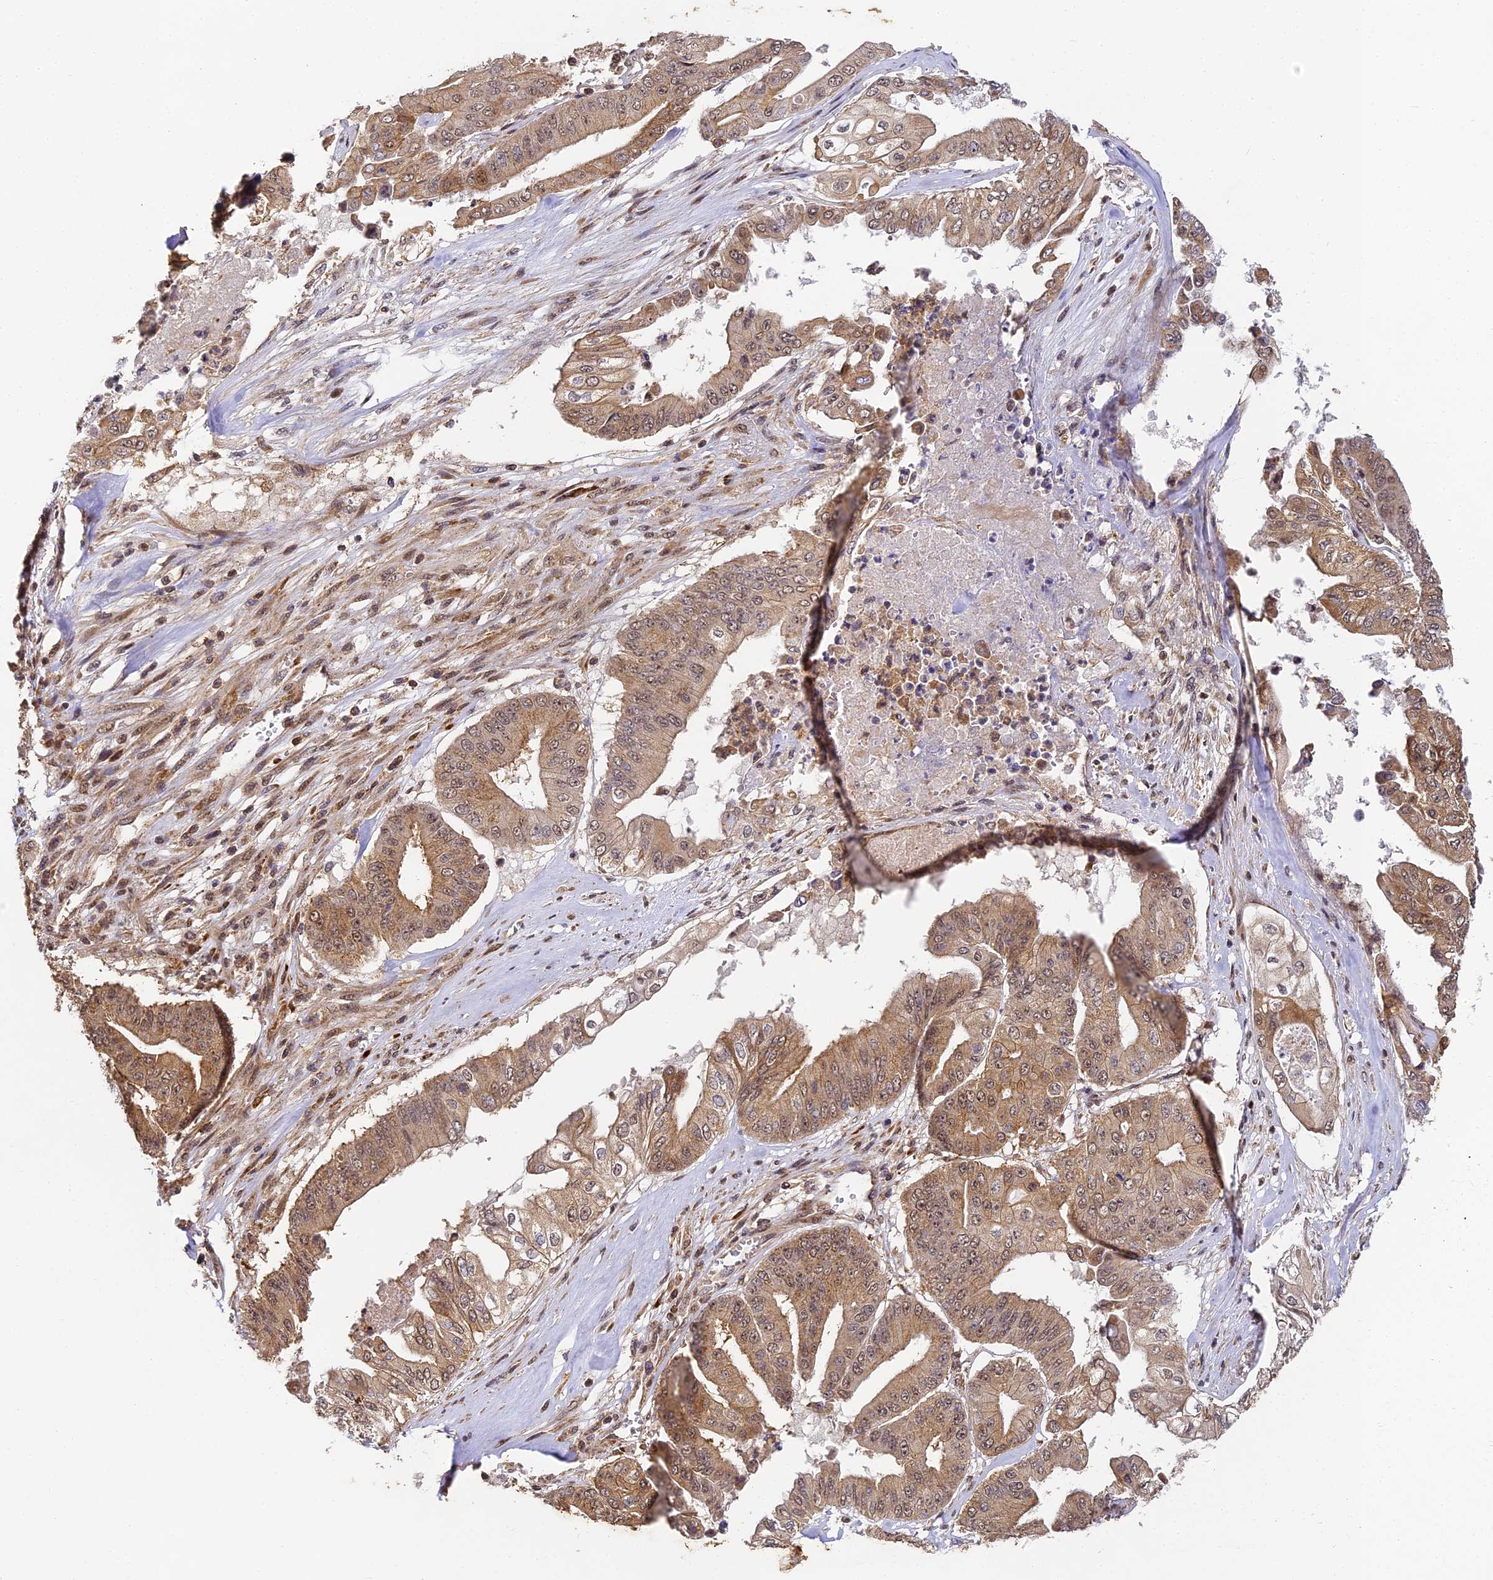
{"staining": {"intensity": "moderate", "quantity": ">75%", "location": "cytoplasmic/membranous,nuclear"}, "tissue": "pancreatic cancer", "cell_type": "Tumor cells", "image_type": "cancer", "snomed": [{"axis": "morphology", "description": "Adenocarcinoma, NOS"}, {"axis": "topography", "description": "Pancreas"}], "caption": "DAB immunohistochemical staining of adenocarcinoma (pancreatic) demonstrates moderate cytoplasmic/membranous and nuclear protein expression in approximately >75% of tumor cells.", "gene": "ZNF443", "patient": {"sex": "female", "age": 77}}